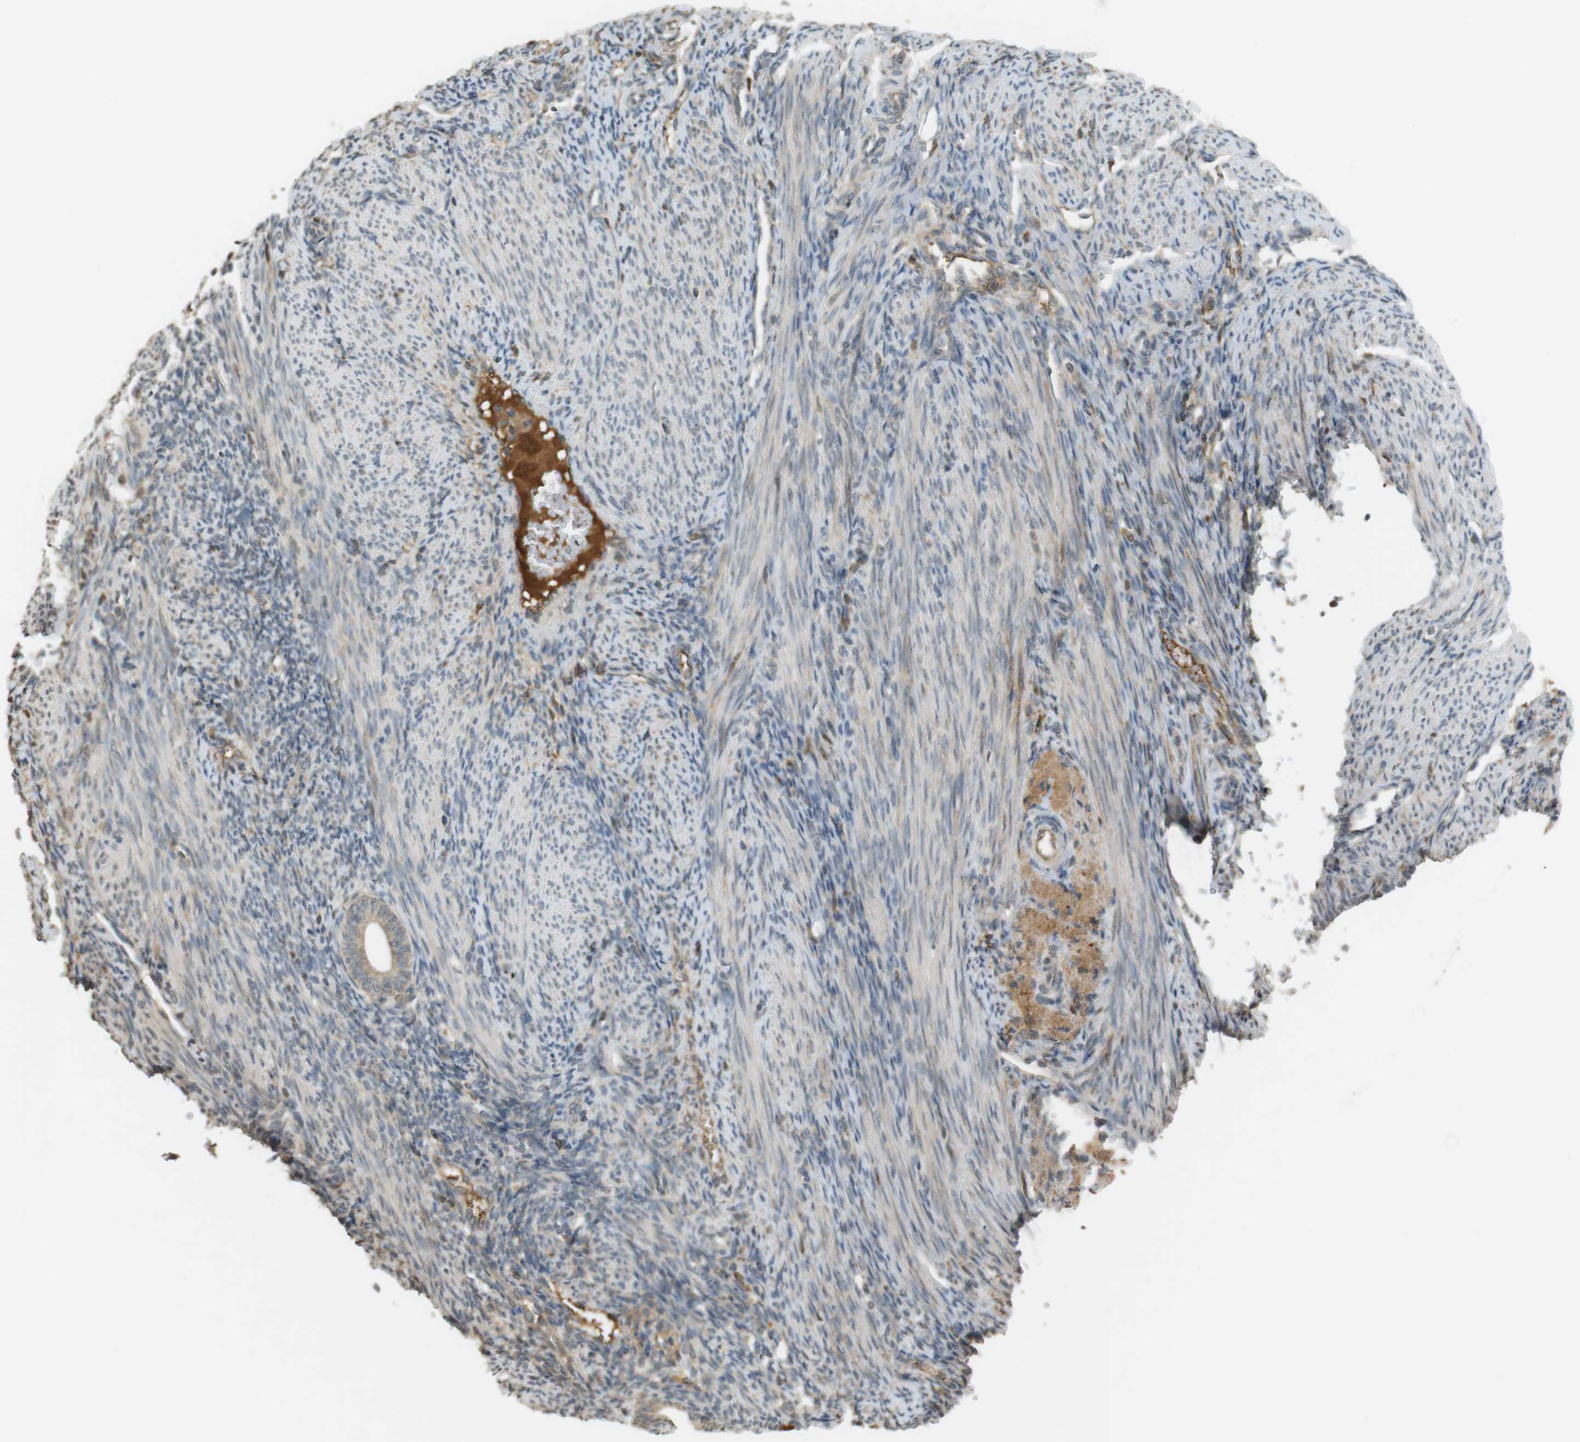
{"staining": {"intensity": "weak", "quantity": ">75%", "location": "cytoplasmic/membranous"}, "tissue": "endometrium", "cell_type": "Cells in endometrial stroma", "image_type": "normal", "snomed": [{"axis": "morphology", "description": "Normal tissue, NOS"}, {"axis": "topography", "description": "Uterus"}, {"axis": "topography", "description": "Endometrium"}], "caption": "Protein analysis of benign endometrium exhibits weak cytoplasmic/membranous staining in about >75% of cells in endometrial stroma. (brown staining indicates protein expression, while blue staining denotes nuclei).", "gene": "SRR", "patient": {"sex": "female", "age": 33}}